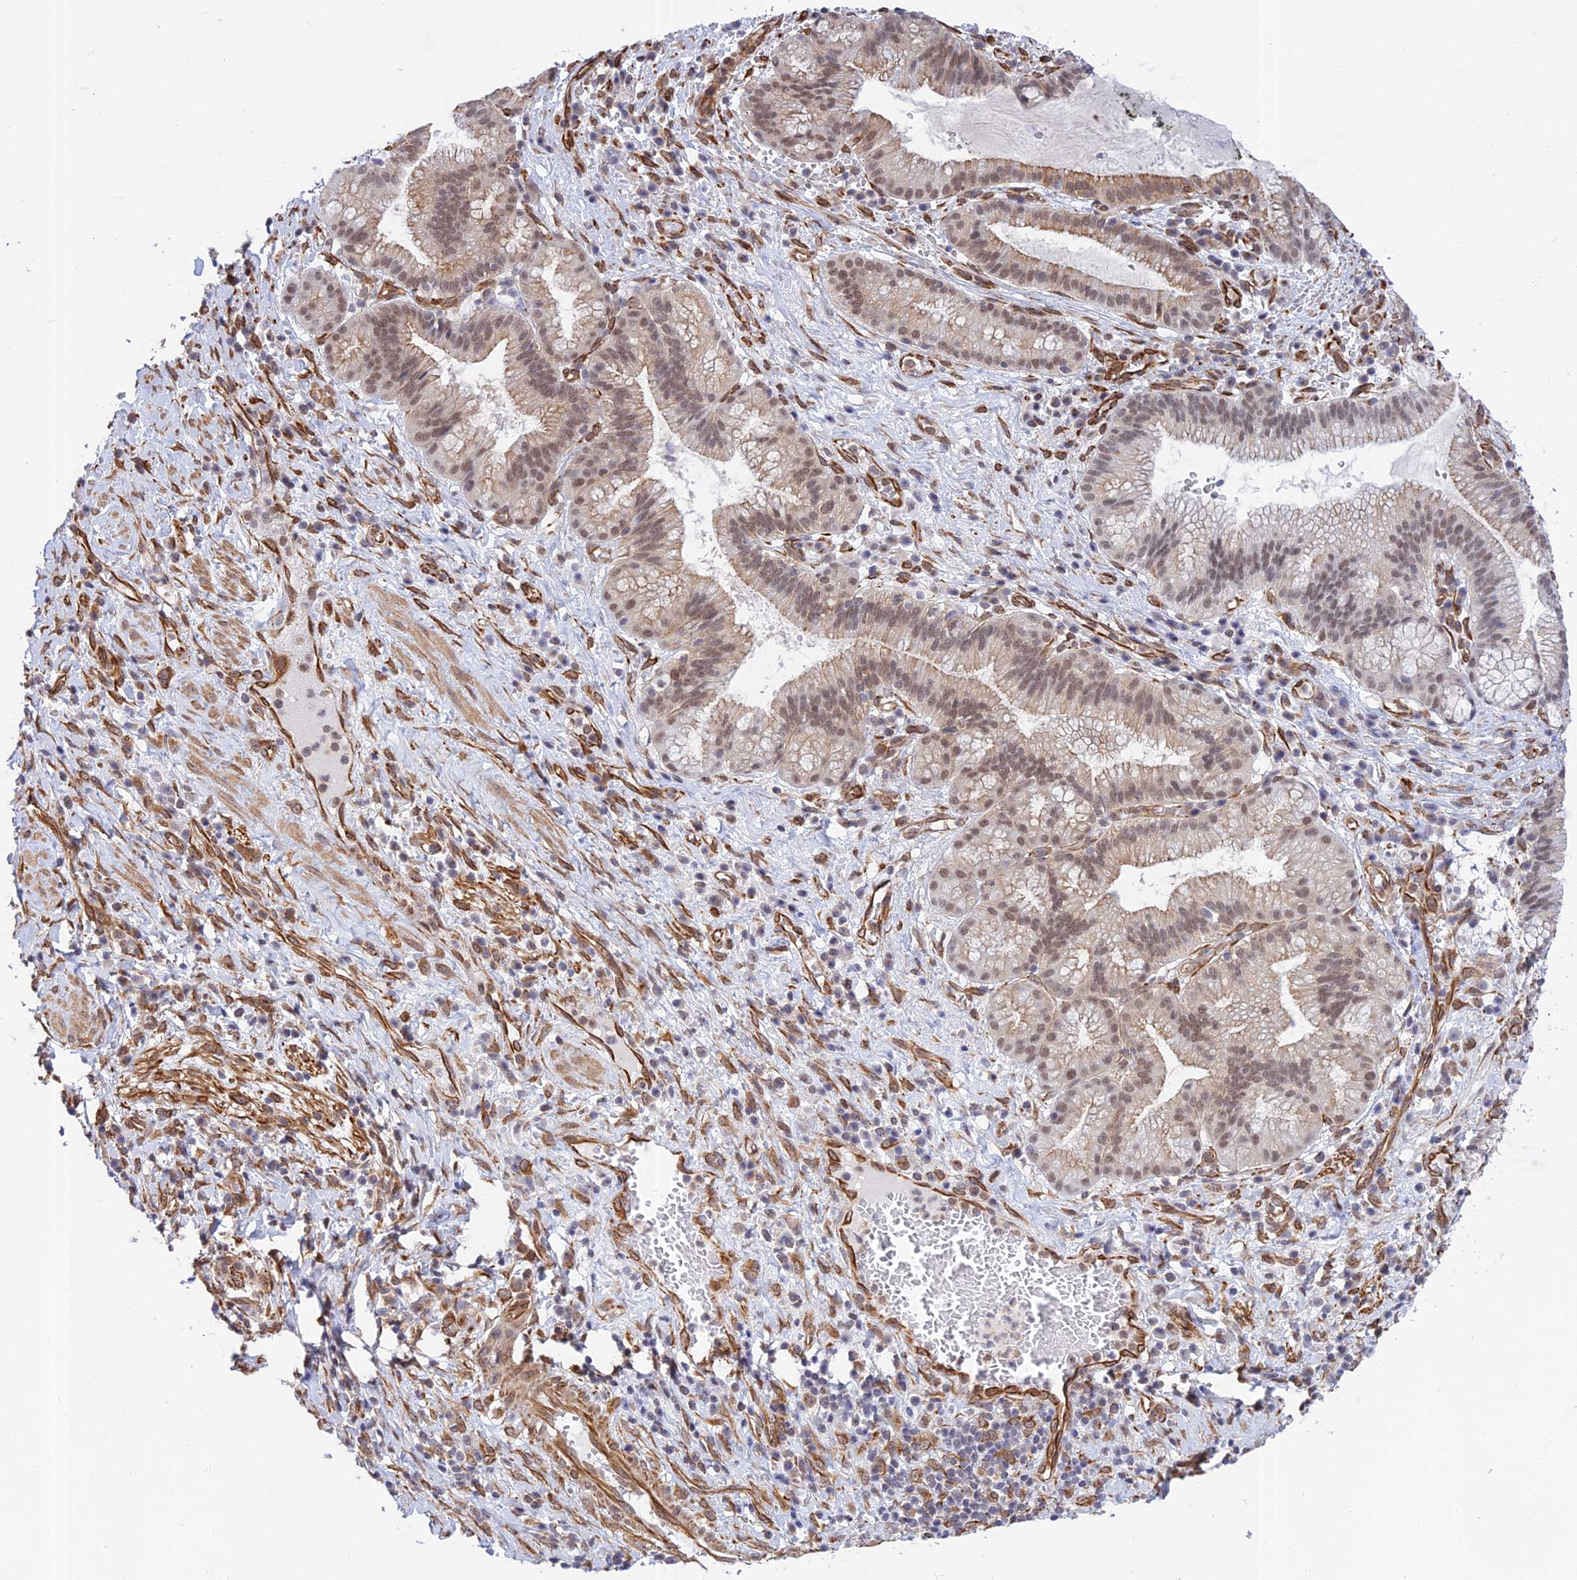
{"staining": {"intensity": "moderate", "quantity": ">75%", "location": "nuclear"}, "tissue": "pancreatic cancer", "cell_type": "Tumor cells", "image_type": "cancer", "snomed": [{"axis": "morphology", "description": "Adenocarcinoma, NOS"}, {"axis": "topography", "description": "Pancreas"}], "caption": "Immunohistochemical staining of pancreatic adenocarcinoma displays medium levels of moderate nuclear protein staining in approximately >75% of tumor cells. The protein of interest is shown in brown color, while the nuclei are stained blue.", "gene": "PAGR1", "patient": {"sex": "male", "age": 72}}